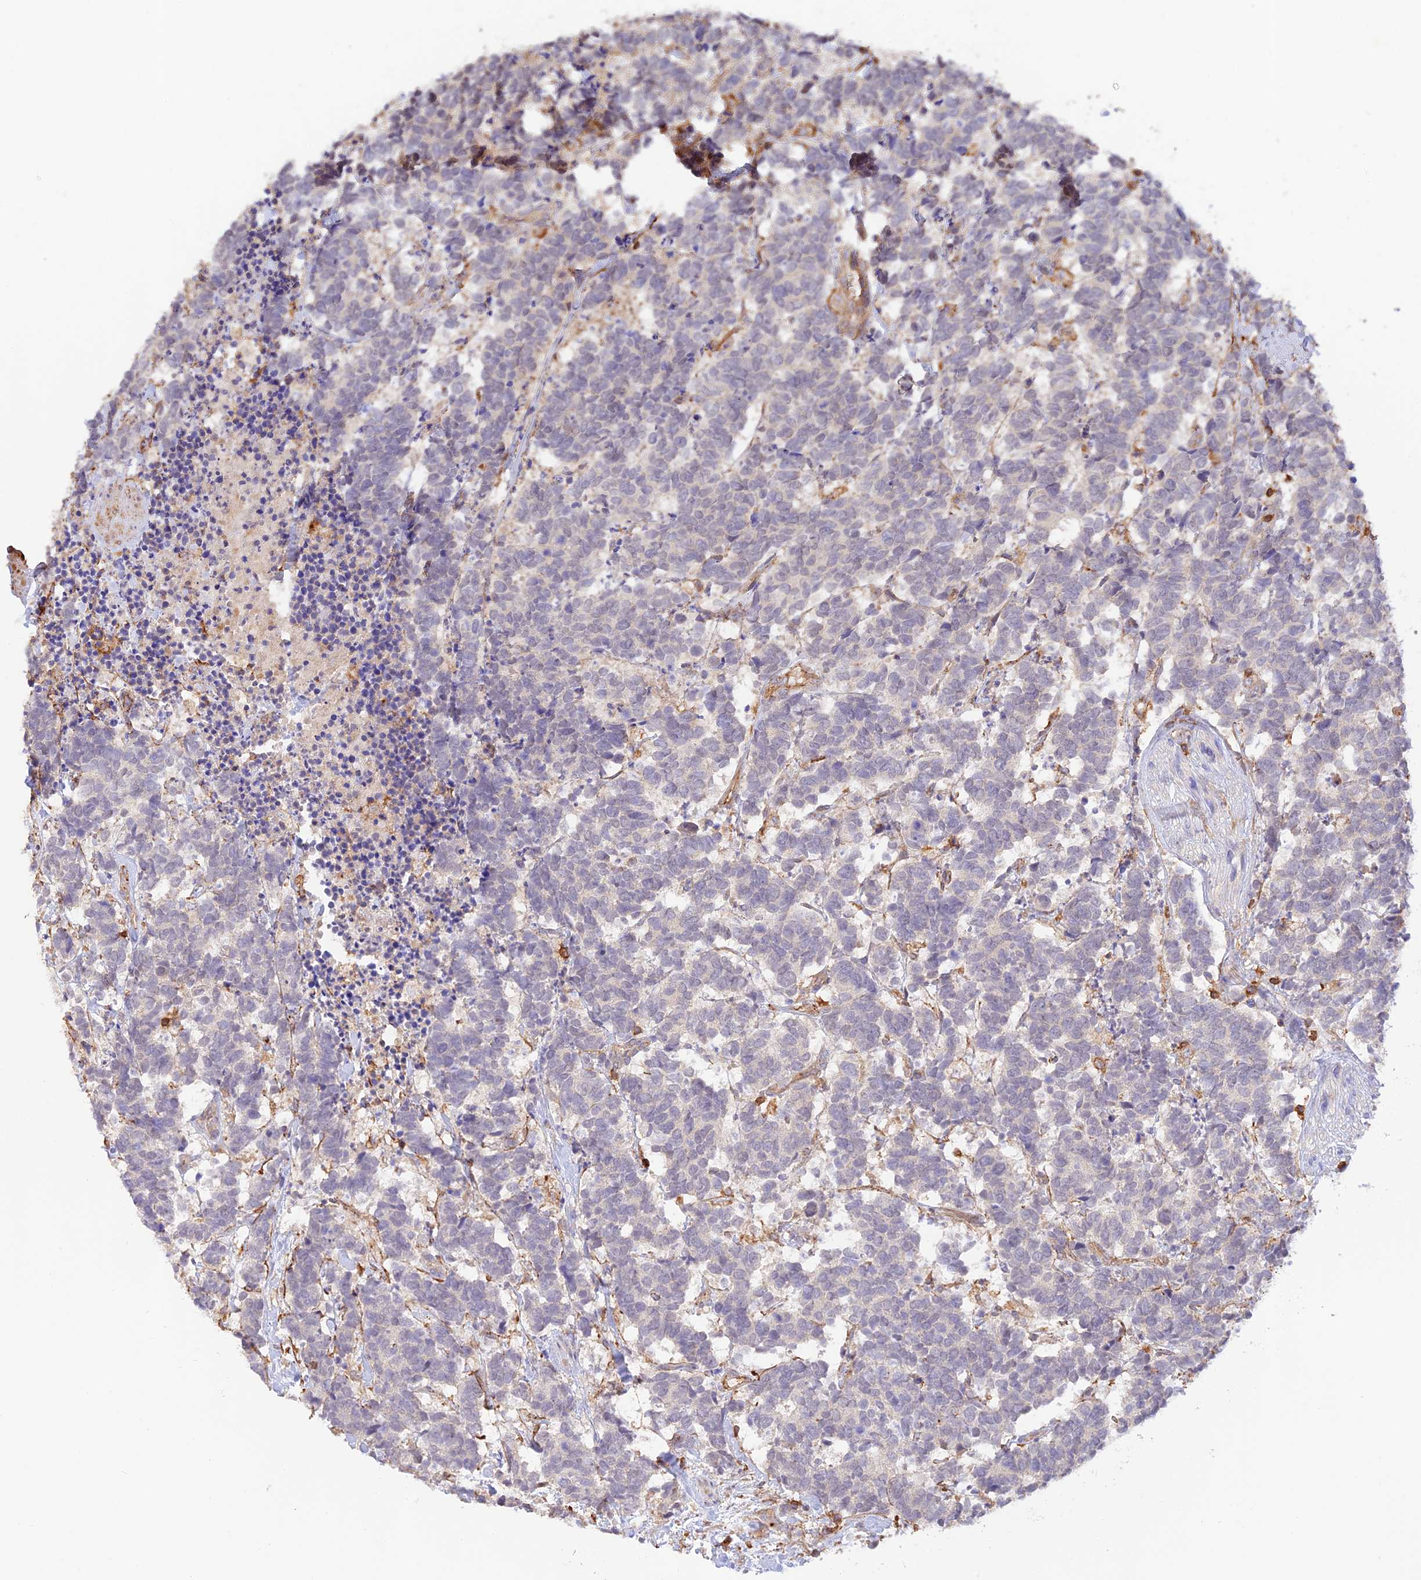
{"staining": {"intensity": "negative", "quantity": "none", "location": "none"}, "tissue": "carcinoid", "cell_type": "Tumor cells", "image_type": "cancer", "snomed": [{"axis": "morphology", "description": "Carcinoma, NOS"}, {"axis": "morphology", "description": "Carcinoid, malignant, NOS"}, {"axis": "topography", "description": "Prostate"}], "caption": "DAB immunohistochemical staining of human carcinoma exhibits no significant expression in tumor cells.", "gene": "DENND1C", "patient": {"sex": "male", "age": 57}}